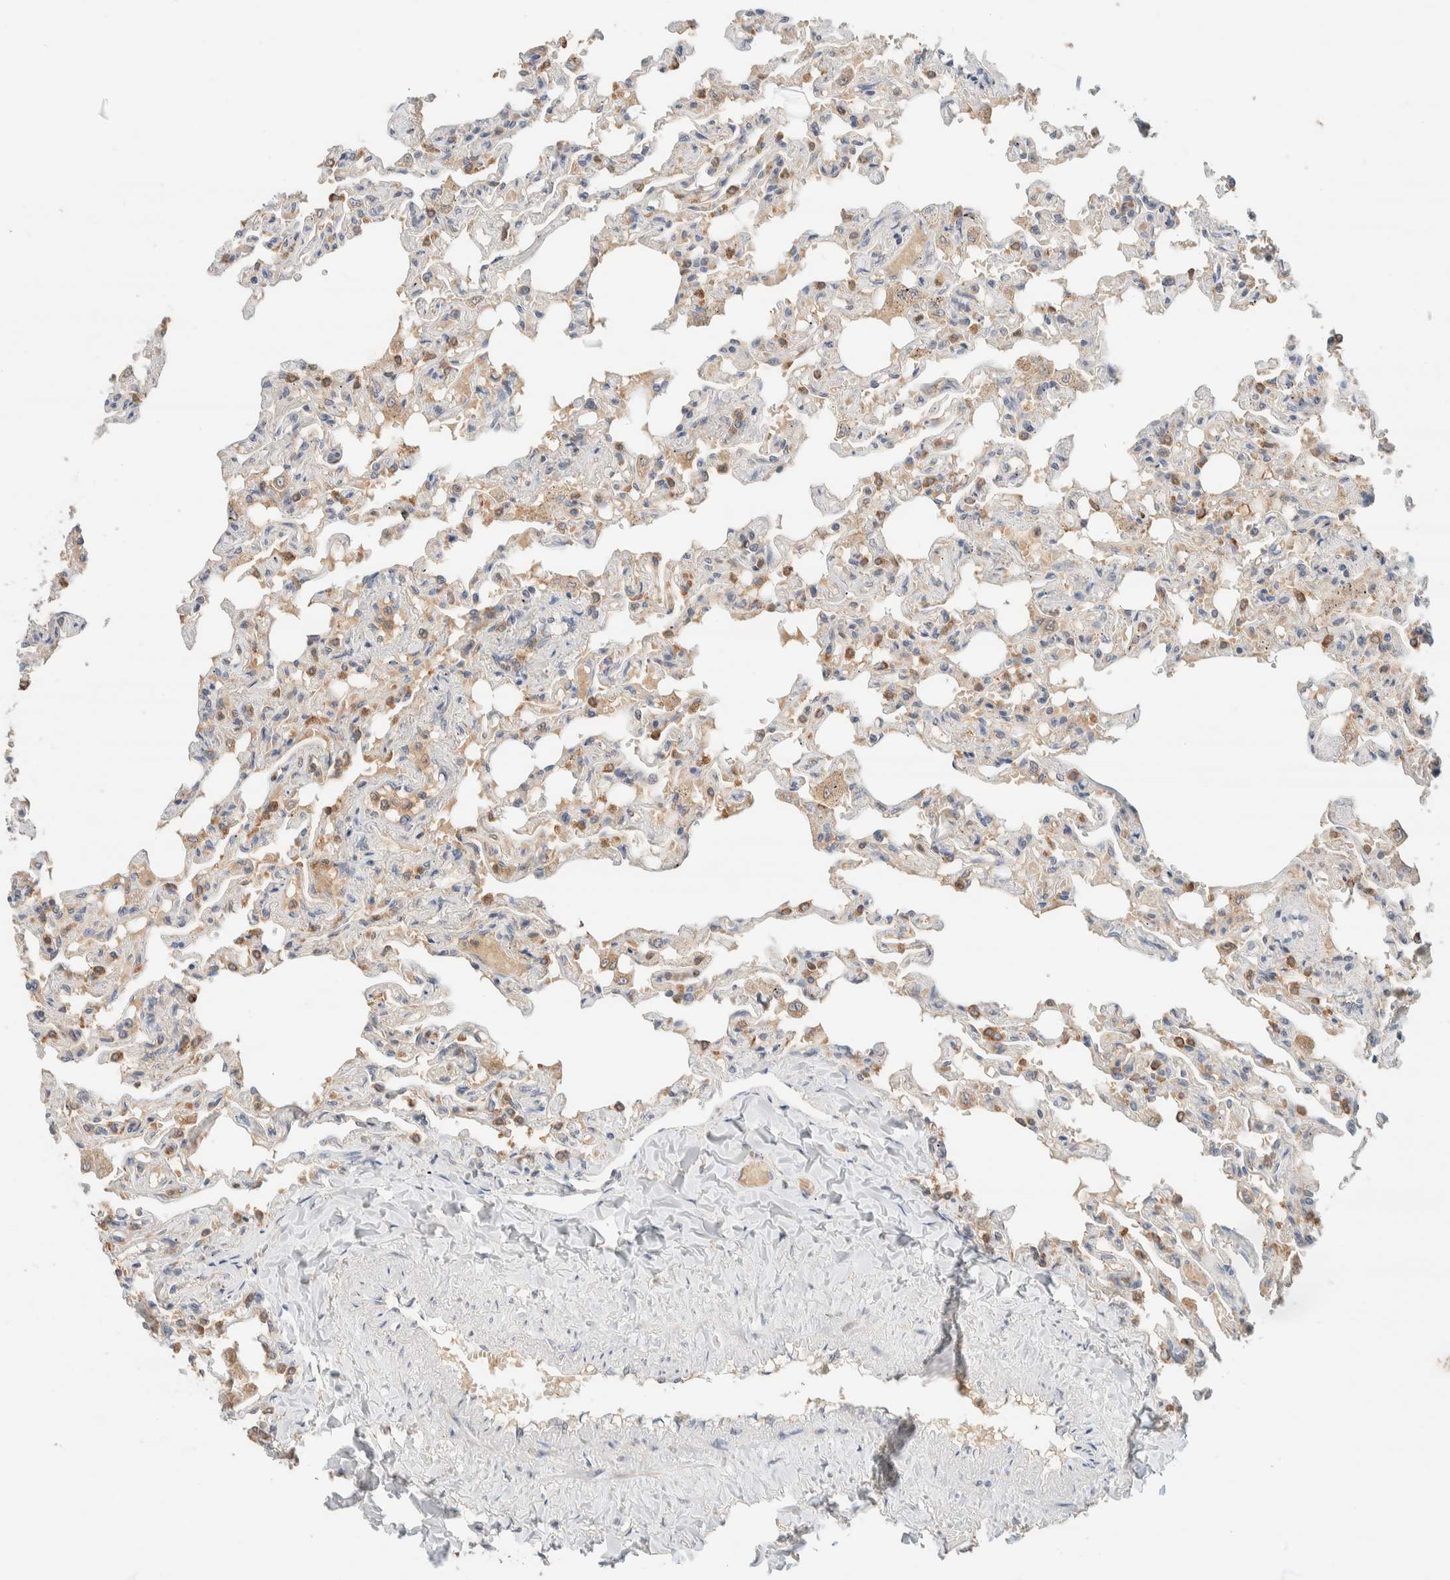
{"staining": {"intensity": "moderate", "quantity": "25%-75%", "location": "cytoplasmic/membranous"}, "tissue": "lung", "cell_type": "Alveolar cells", "image_type": "normal", "snomed": [{"axis": "morphology", "description": "Normal tissue, NOS"}, {"axis": "topography", "description": "Lung"}], "caption": "Immunohistochemical staining of unremarkable lung demonstrates medium levels of moderate cytoplasmic/membranous positivity in about 25%-75% of alveolar cells.", "gene": "HDHD3", "patient": {"sex": "male", "age": 21}}